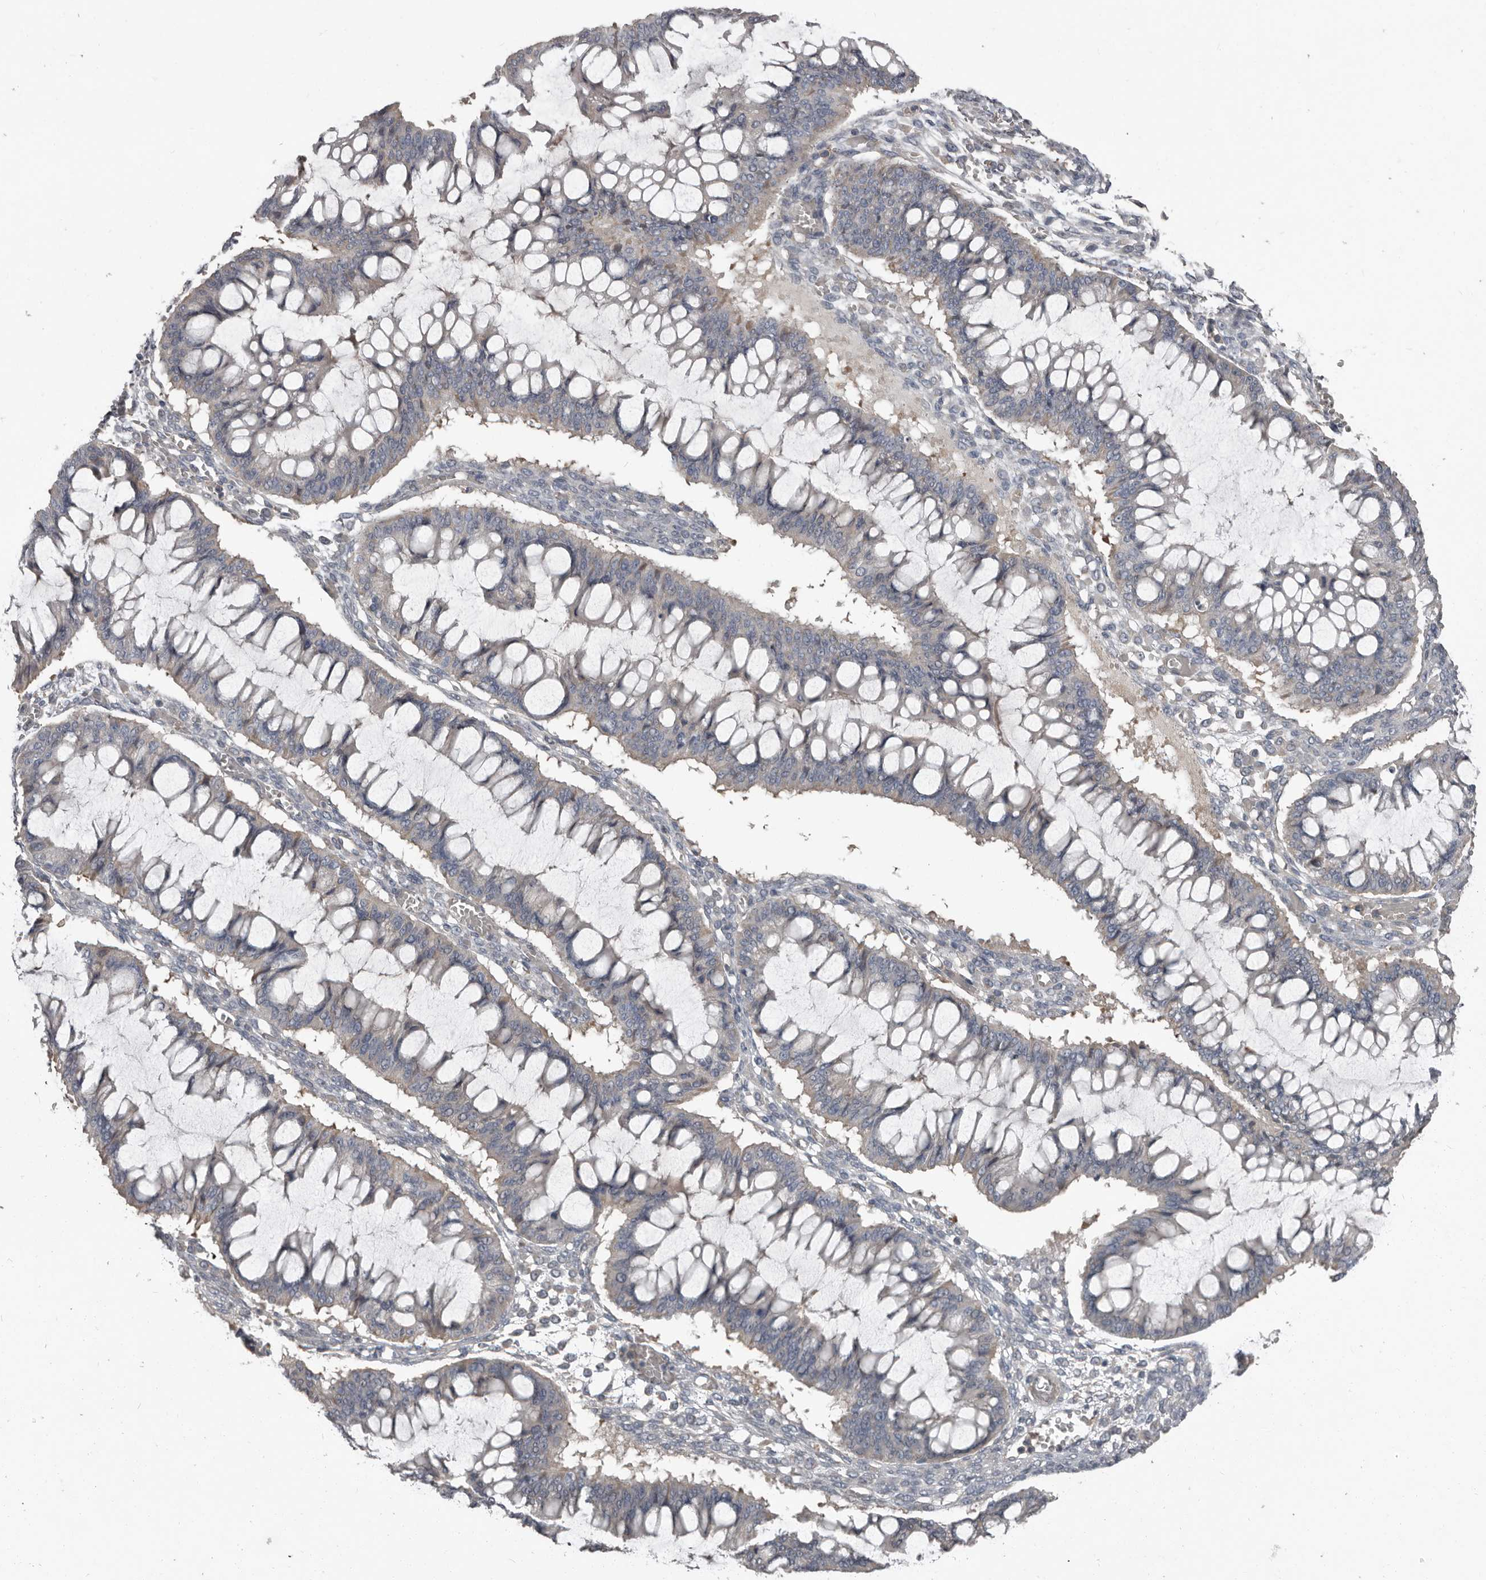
{"staining": {"intensity": "negative", "quantity": "none", "location": "none"}, "tissue": "ovarian cancer", "cell_type": "Tumor cells", "image_type": "cancer", "snomed": [{"axis": "morphology", "description": "Cystadenocarcinoma, mucinous, NOS"}, {"axis": "topography", "description": "Ovary"}], "caption": "An image of ovarian cancer stained for a protein demonstrates no brown staining in tumor cells.", "gene": "CA6", "patient": {"sex": "female", "age": 73}}